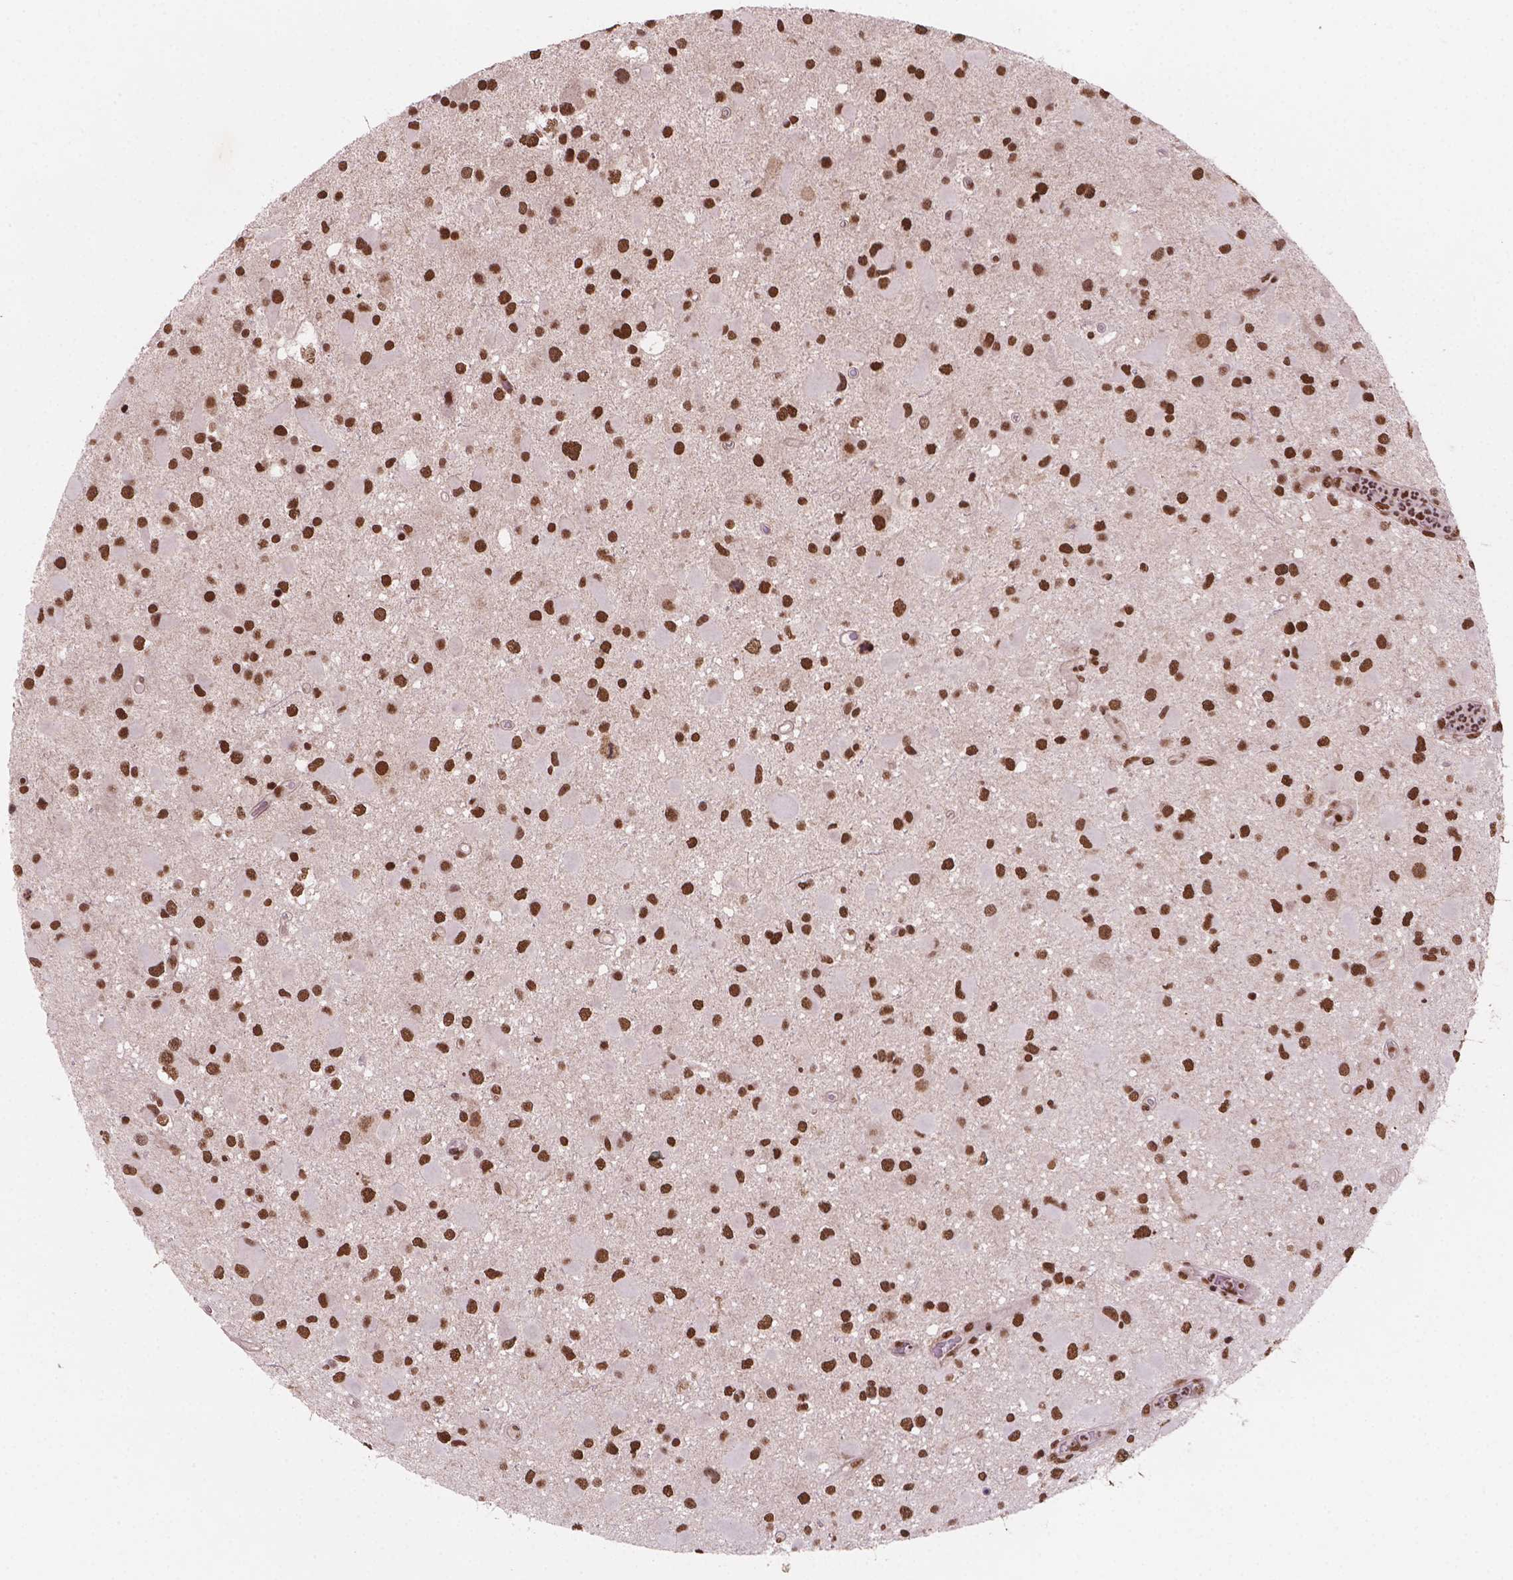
{"staining": {"intensity": "strong", "quantity": ">75%", "location": "nuclear"}, "tissue": "glioma", "cell_type": "Tumor cells", "image_type": "cancer", "snomed": [{"axis": "morphology", "description": "Glioma, malignant, Low grade"}, {"axis": "topography", "description": "Brain"}], "caption": "High-magnification brightfield microscopy of low-grade glioma (malignant) stained with DAB (3,3'-diaminobenzidine) (brown) and counterstained with hematoxylin (blue). tumor cells exhibit strong nuclear staining is present in approximately>75% of cells.", "gene": "SIRT6", "patient": {"sex": "female", "age": 32}}